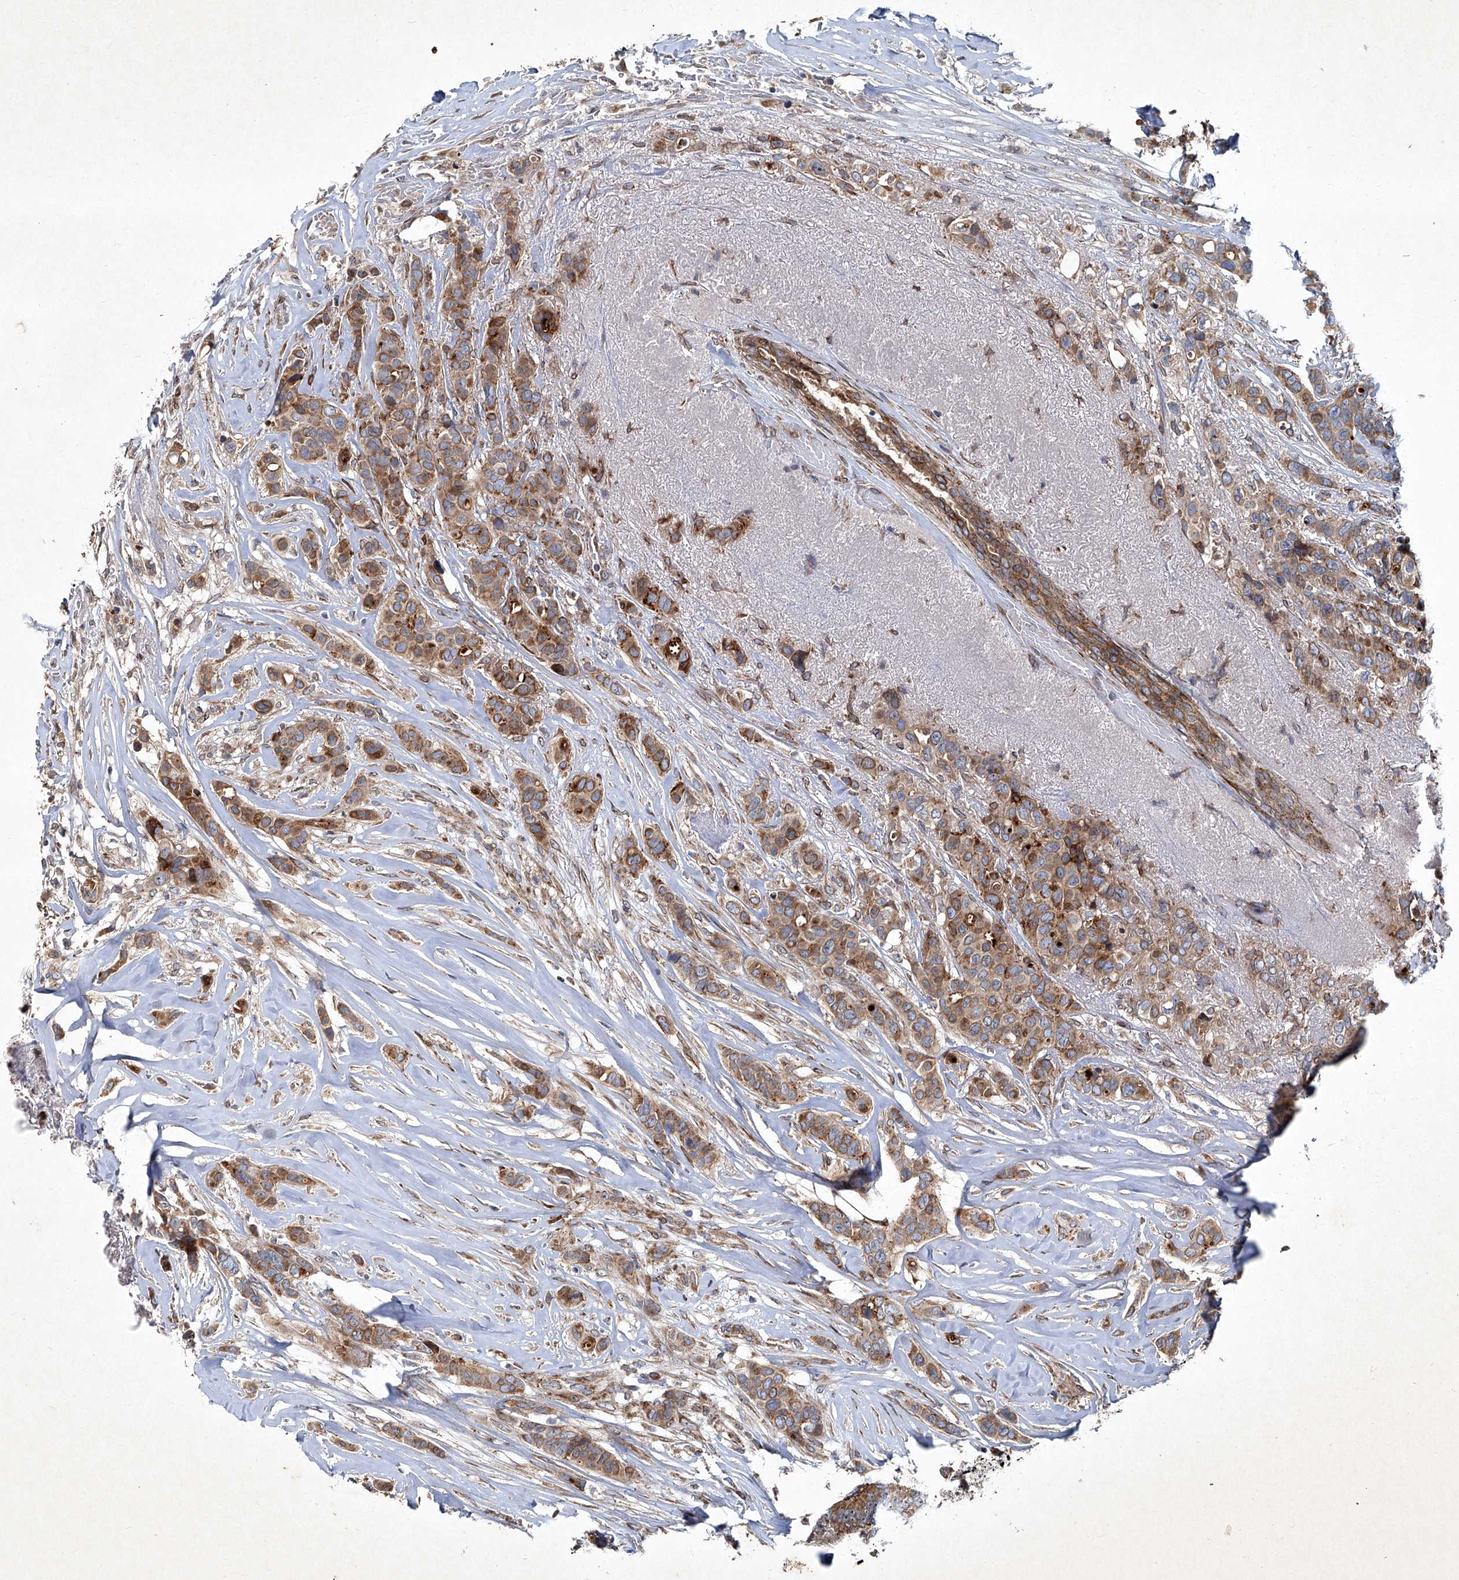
{"staining": {"intensity": "moderate", "quantity": ">75%", "location": "cytoplasmic/membranous"}, "tissue": "breast cancer", "cell_type": "Tumor cells", "image_type": "cancer", "snomed": [{"axis": "morphology", "description": "Lobular carcinoma"}, {"axis": "topography", "description": "Breast"}], "caption": "Brown immunohistochemical staining in breast cancer shows moderate cytoplasmic/membranous staining in about >75% of tumor cells.", "gene": "GPR132", "patient": {"sex": "female", "age": 51}}